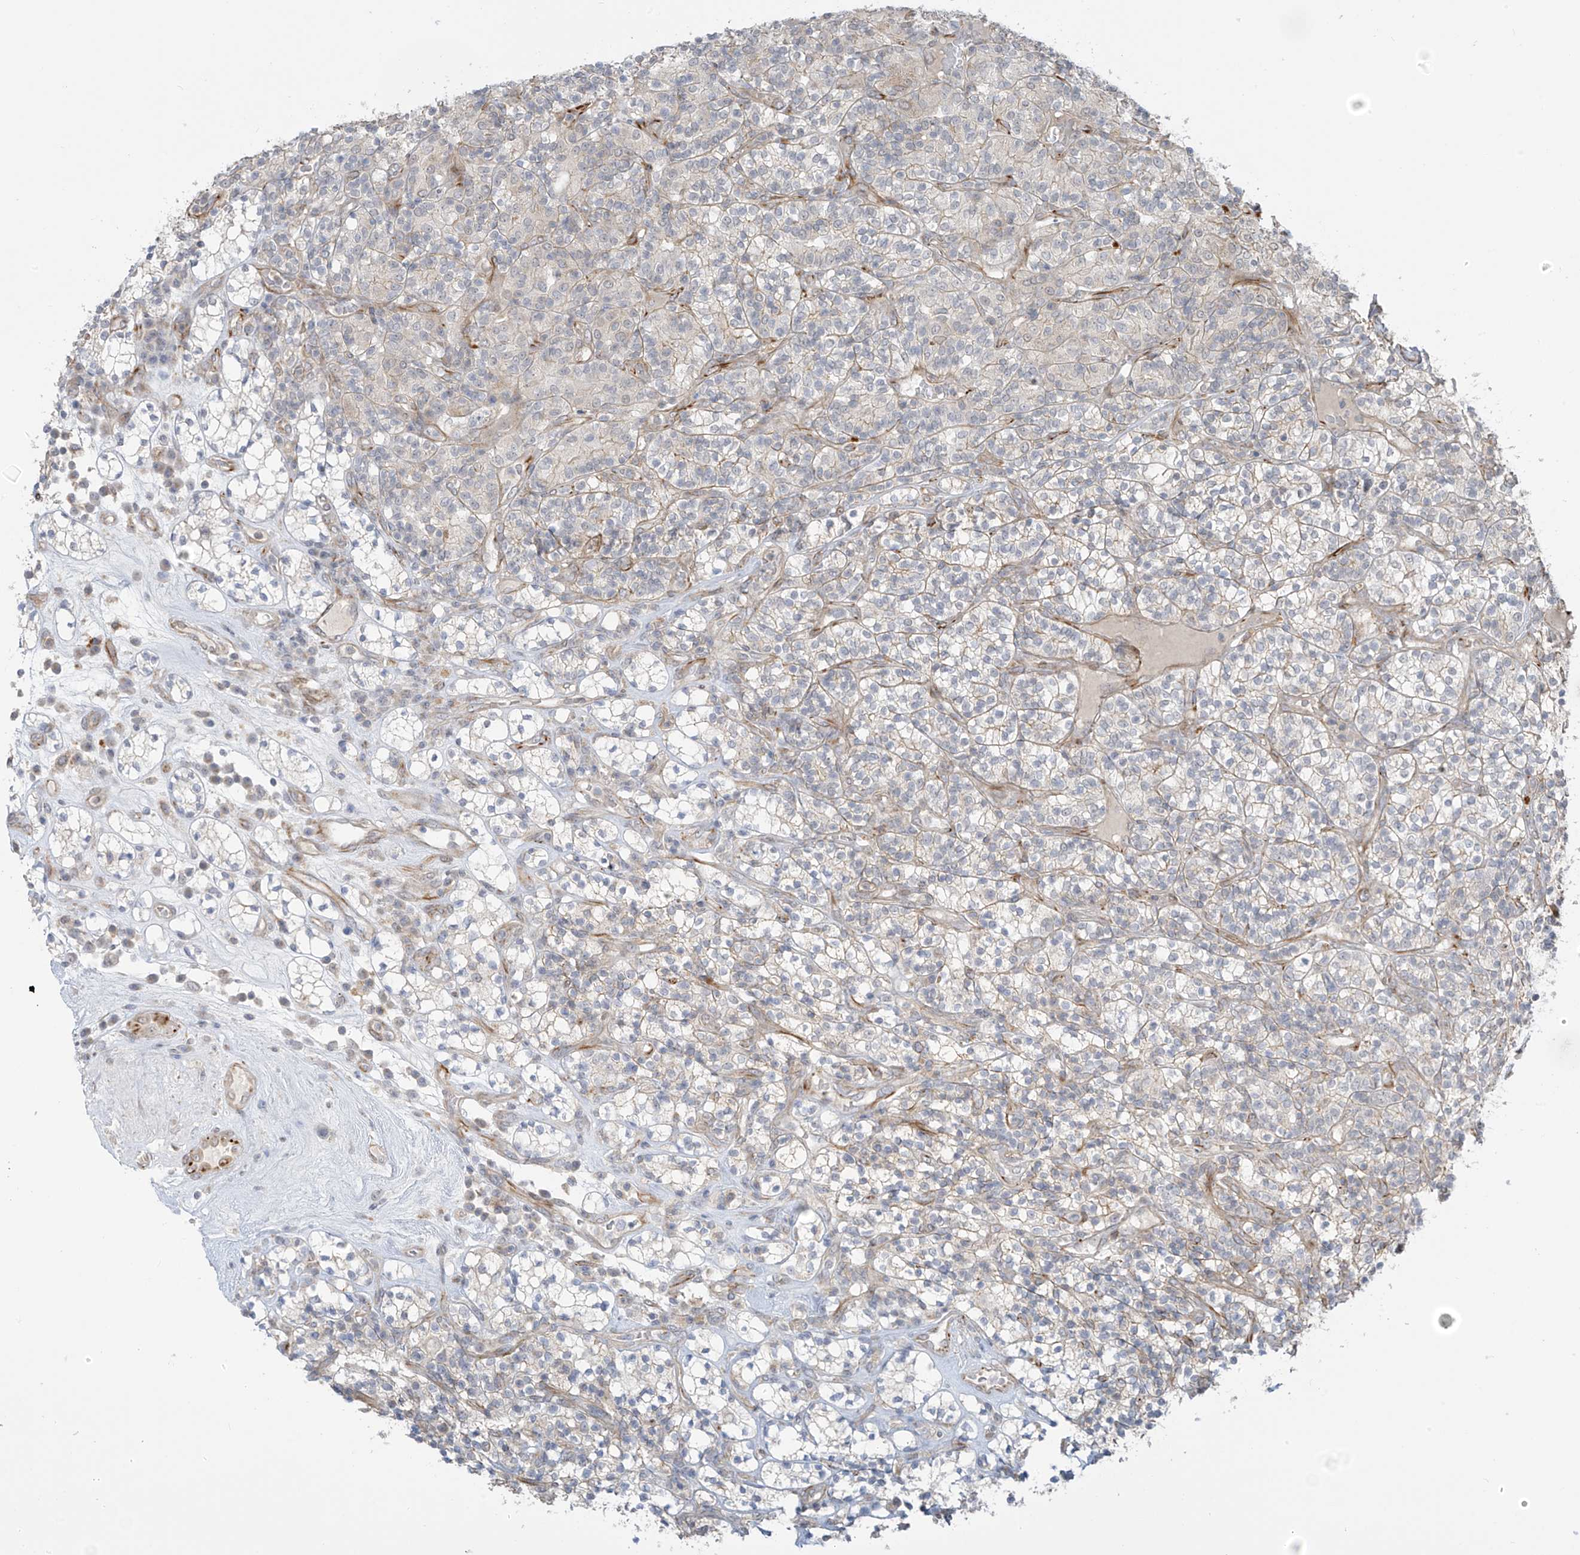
{"staining": {"intensity": "negative", "quantity": "none", "location": "none"}, "tissue": "renal cancer", "cell_type": "Tumor cells", "image_type": "cancer", "snomed": [{"axis": "morphology", "description": "Adenocarcinoma, NOS"}, {"axis": "topography", "description": "Kidney"}], "caption": "Immunohistochemistry image of neoplastic tissue: renal cancer stained with DAB (3,3'-diaminobenzidine) demonstrates no significant protein staining in tumor cells.", "gene": "HS6ST2", "patient": {"sex": "male", "age": 77}}